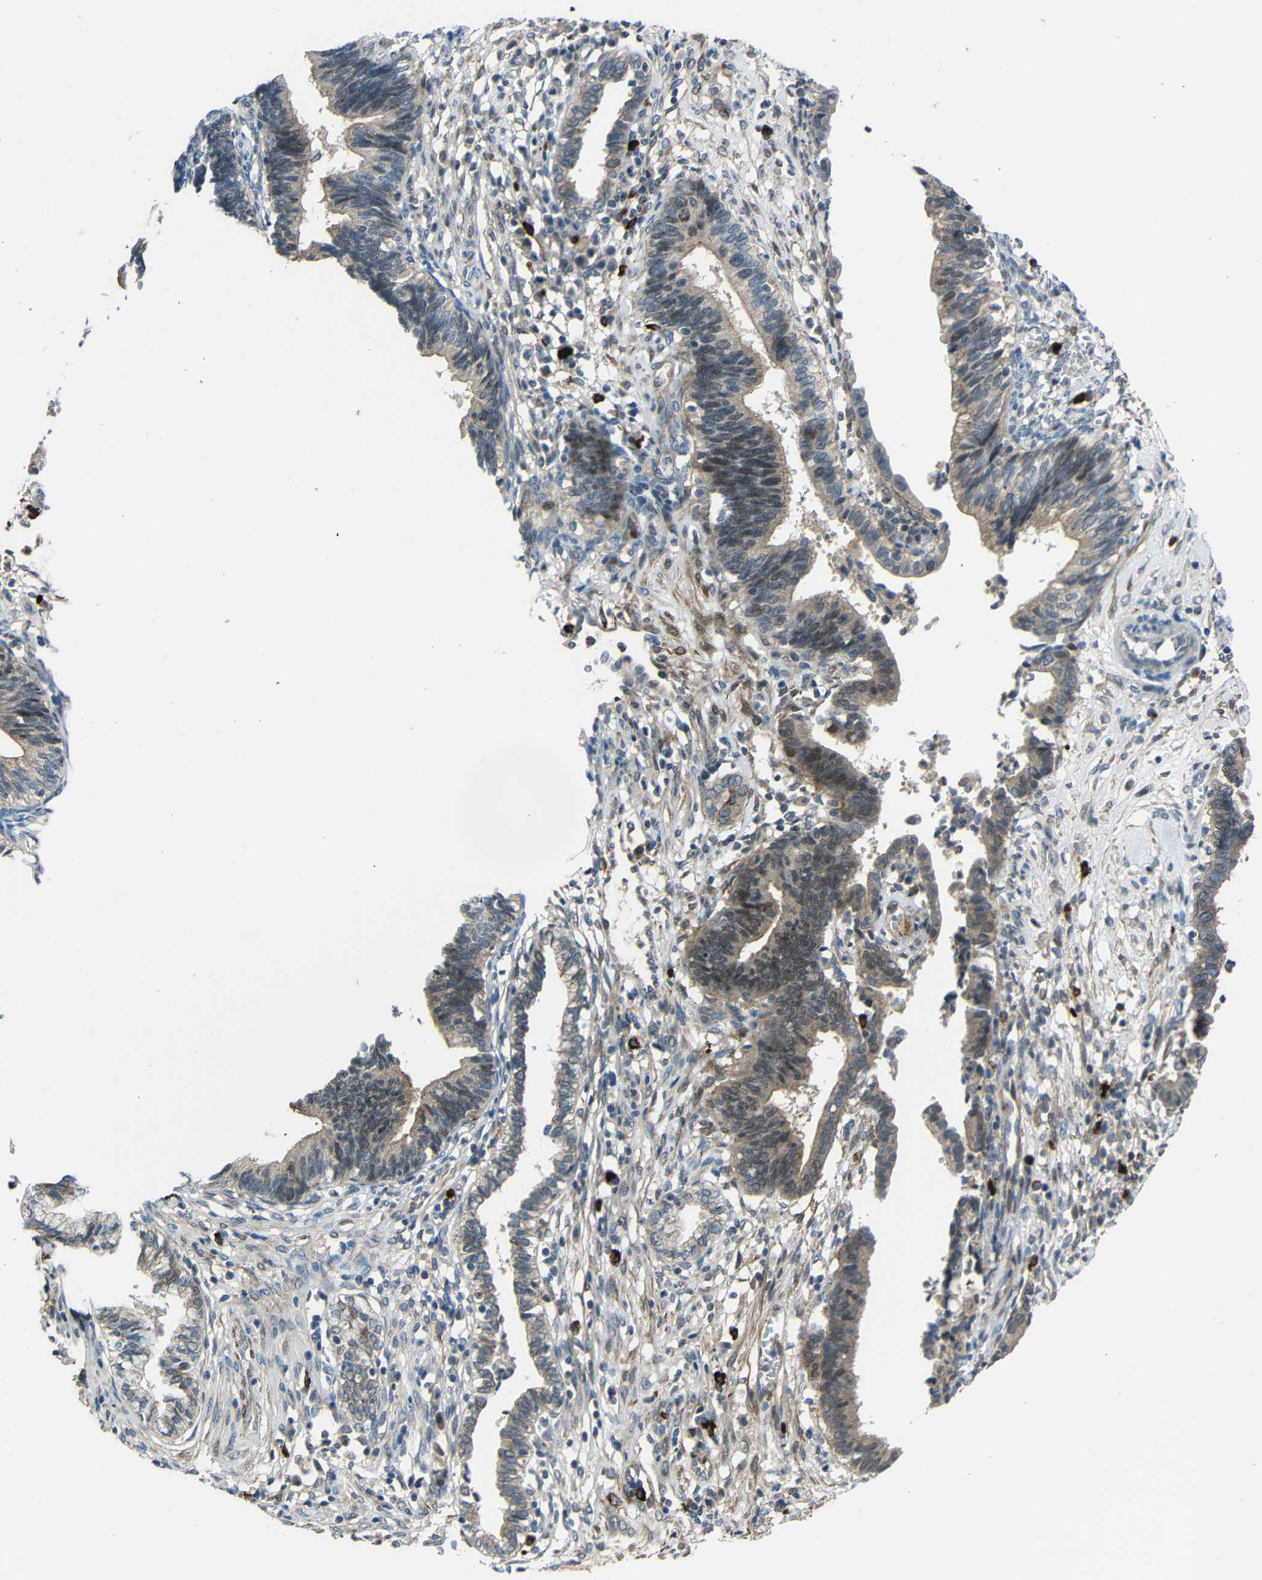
{"staining": {"intensity": "weak", "quantity": ">75%", "location": "cytoplasmic/membranous"}, "tissue": "cervical cancer", "cell_type": "Tumor cells", "image_type": "cancer", "snomed": [{"axis": "morphology", "description": "Adenocarcinoma, NOS"}, {"axis": "topography", "description": "Cervix"}], "caption": "Tumor cells display low levels of weak cytoplasmic/membranous positivity in approximately >75% of cells in human cervical cancer.", "gene": "DCLK1", "patient": {"sex": "female", "age": 44}}